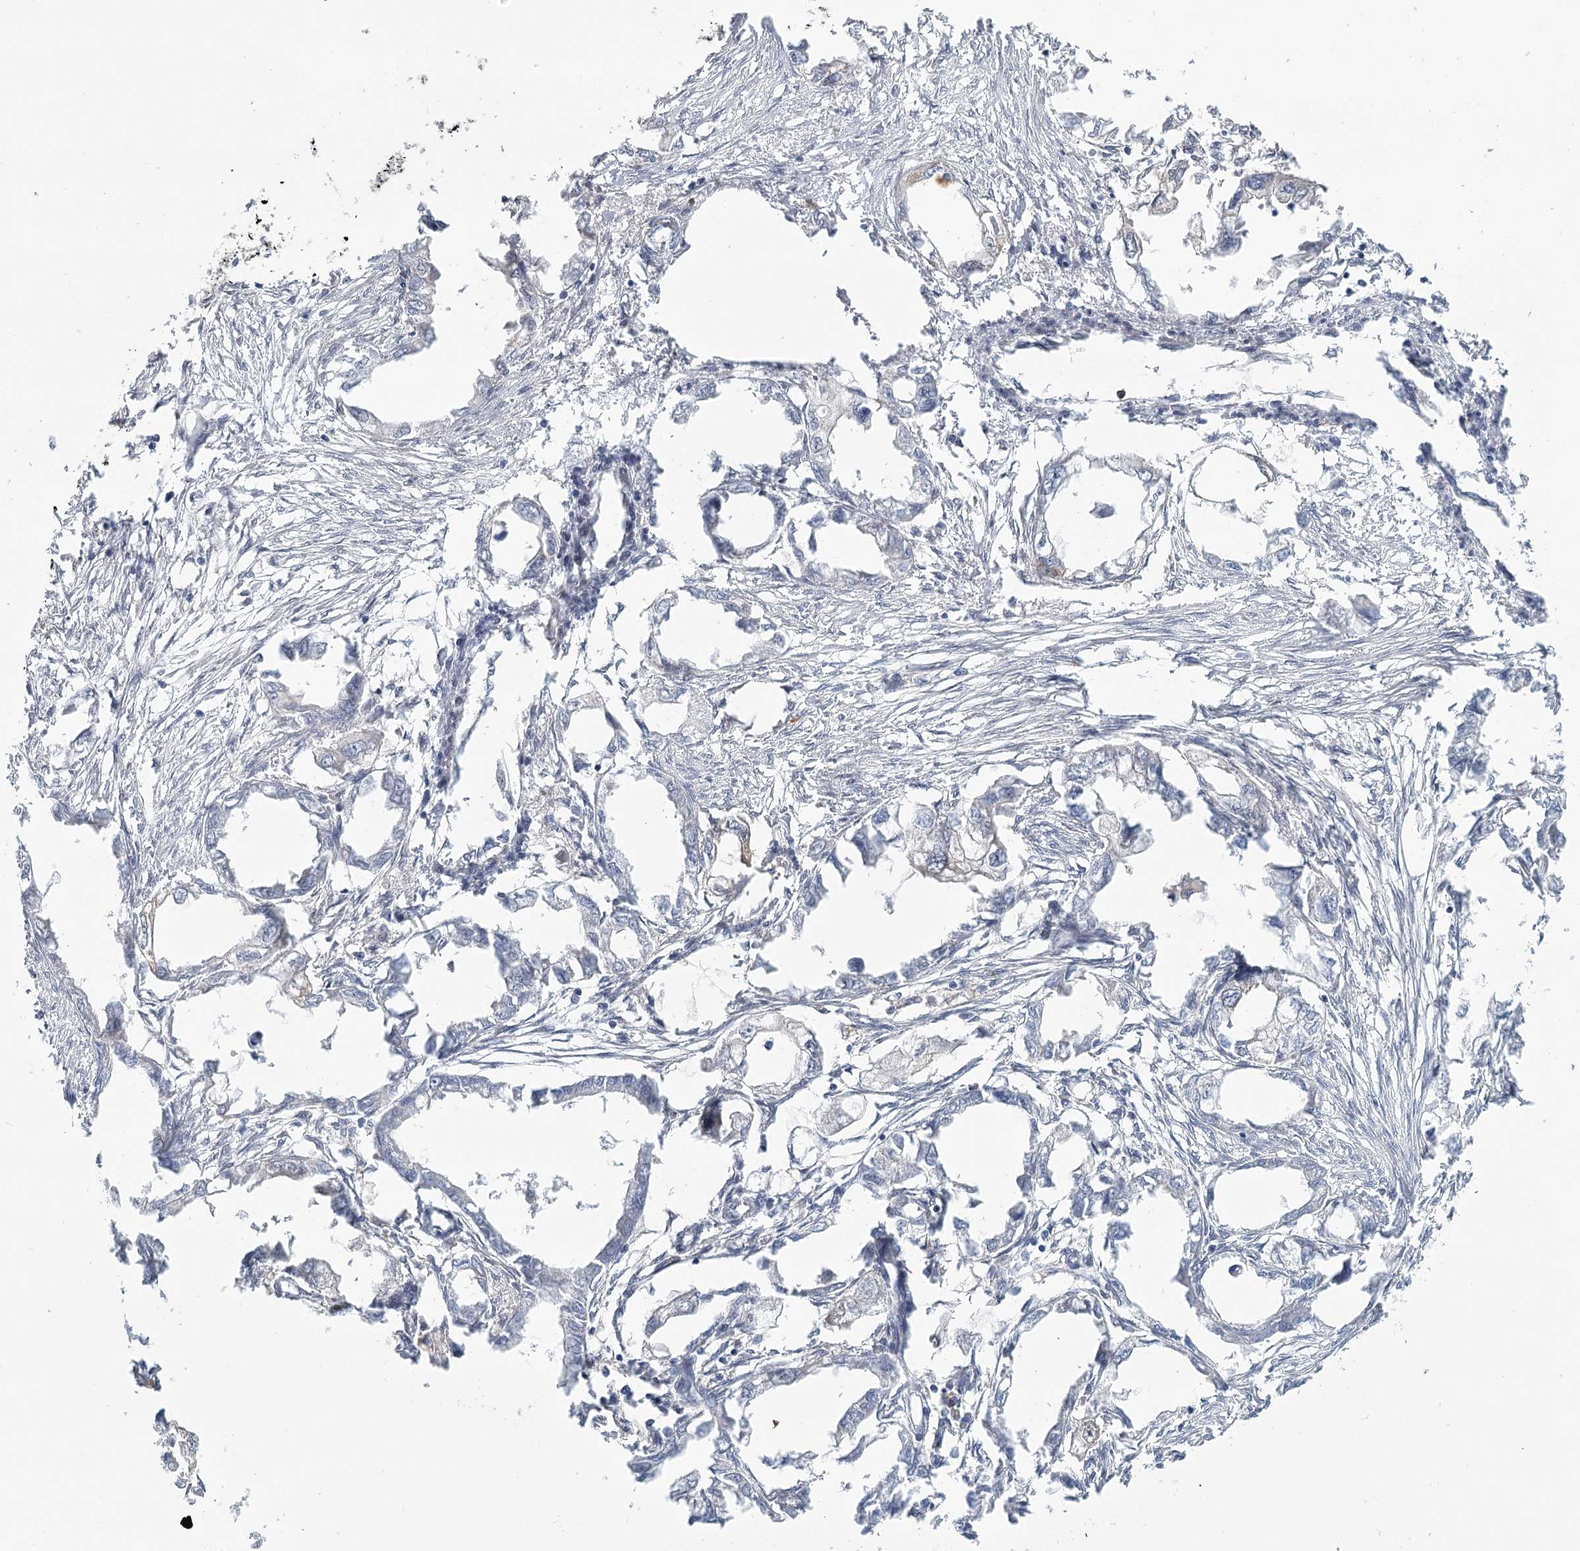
{"staining": {"intensity": "negative", "quantity": "none", "location": "none"}, "tissue": "endometrial cancer", "cell_type": "Tumor cells", "image_type": "cancer", "snomed": [{"axis": "morphology", "description": "Adenocarcinoma, NOS"}, {"axis": "morphology", "description": "Adenocarcinoma, metastatic, NOS"}, {"axis": "topography", "description": "Adipose tissue"}, {"axis": "topography", "description": "Endometrium"}], "caption": "A high-resolution image shows immunohistochemistry staining of endometrial cancer (metastatic adenocarcinoma), which shows no significant expression in tumor cells. (DAB (3,3'-diaminobenzidine) immunohistochemistry (IHC) with hematoxylin counter stain).", "gene": "USP11", "patient": {"sex": "female", "age": 67}}